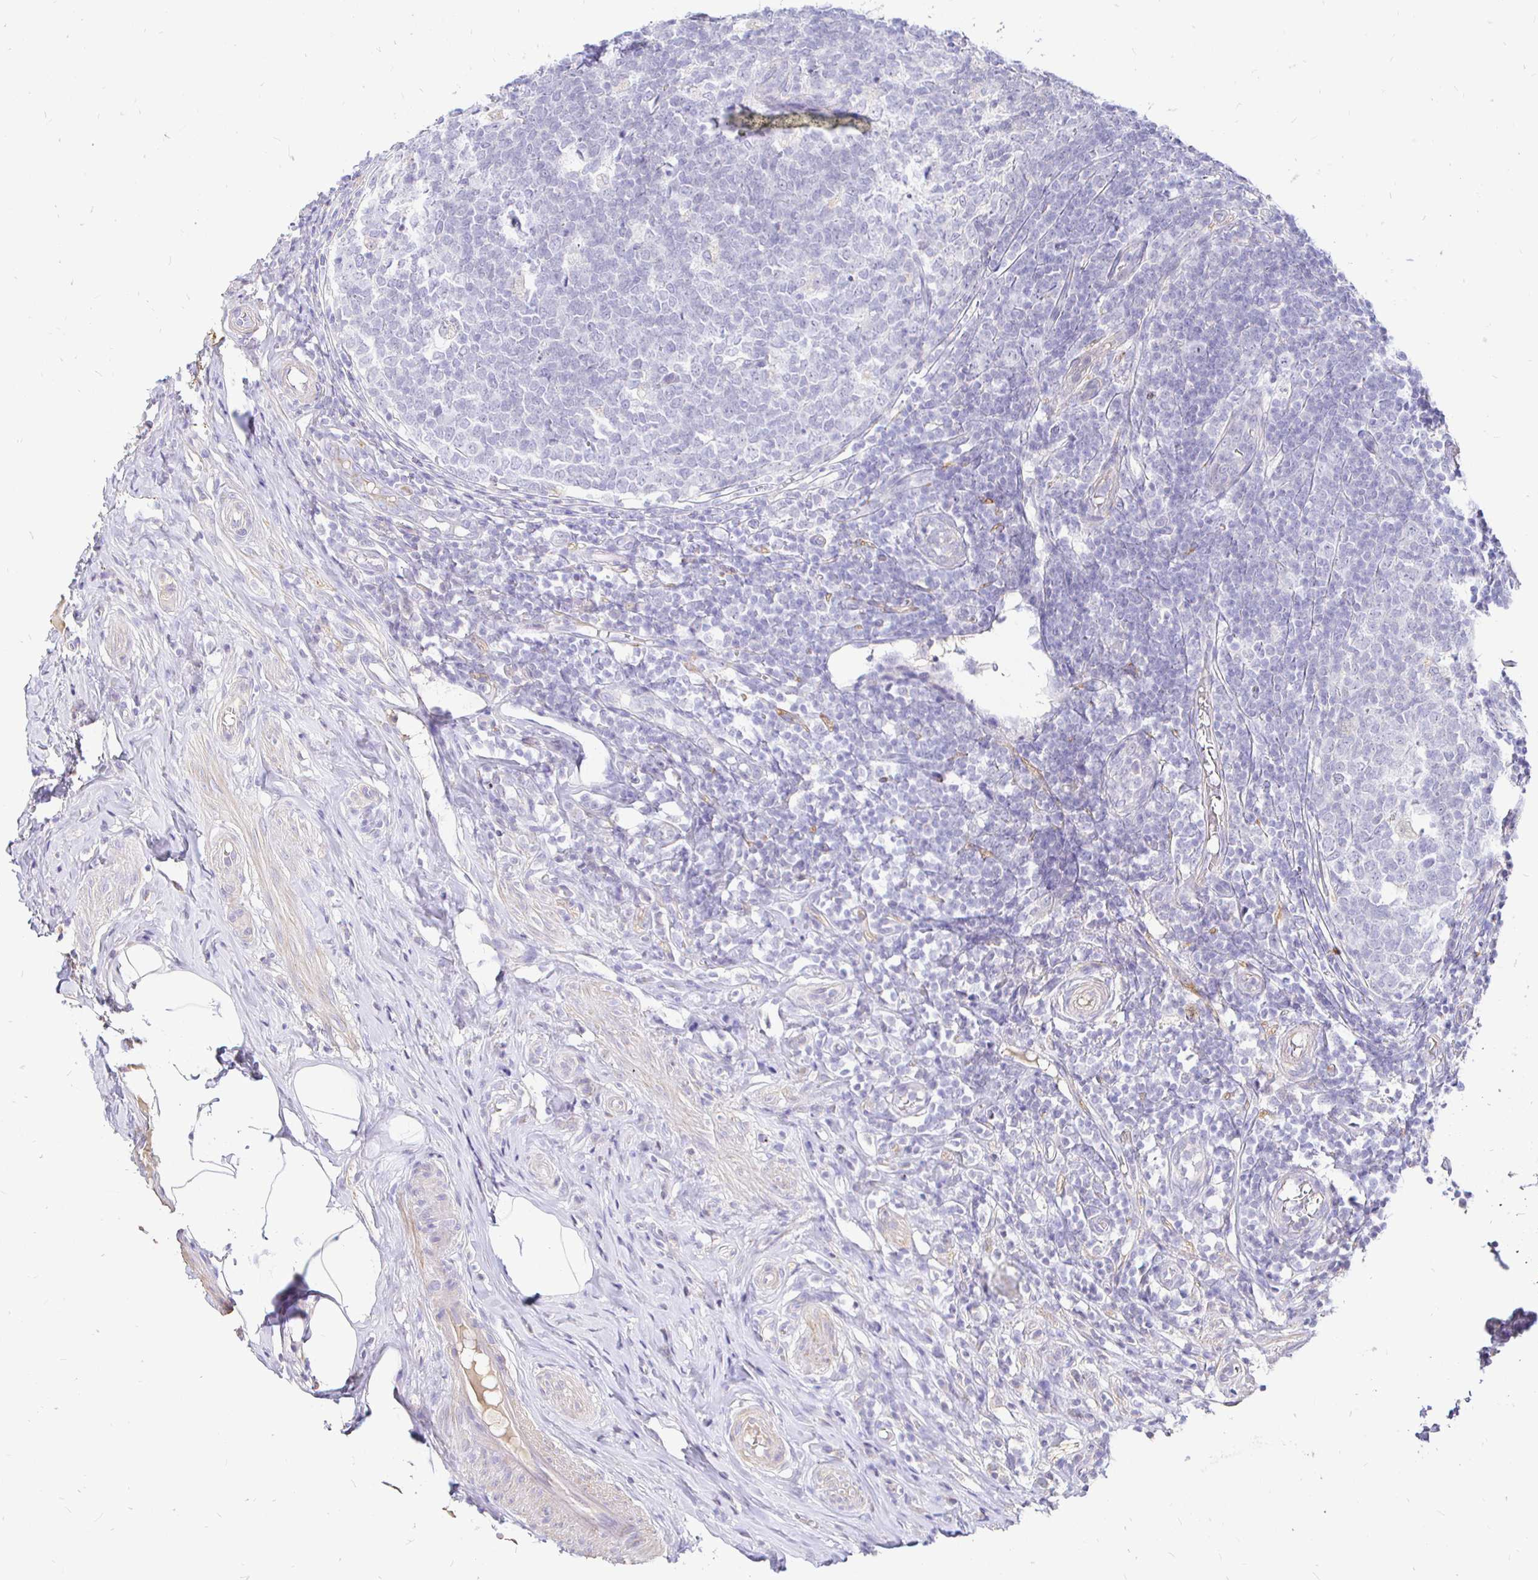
{"staining": {"intensity": "negative", "quantity": "none", "location": "none"}, "tissue": "appendix", "cell_type": "Glandular cells", "image_type": "normal", "snomed": [{"axis": "morphology", "description": "Normal tissue, NOS"}, {"axis": "topography", "description": "Appendix"}], "caption": "IHC histopathology image of normal human appendix stained for a protein (brown), which displays no staining in glandular cells.", "gene": "NECAB1", "patient": {"sex": "male", "age": 18}}